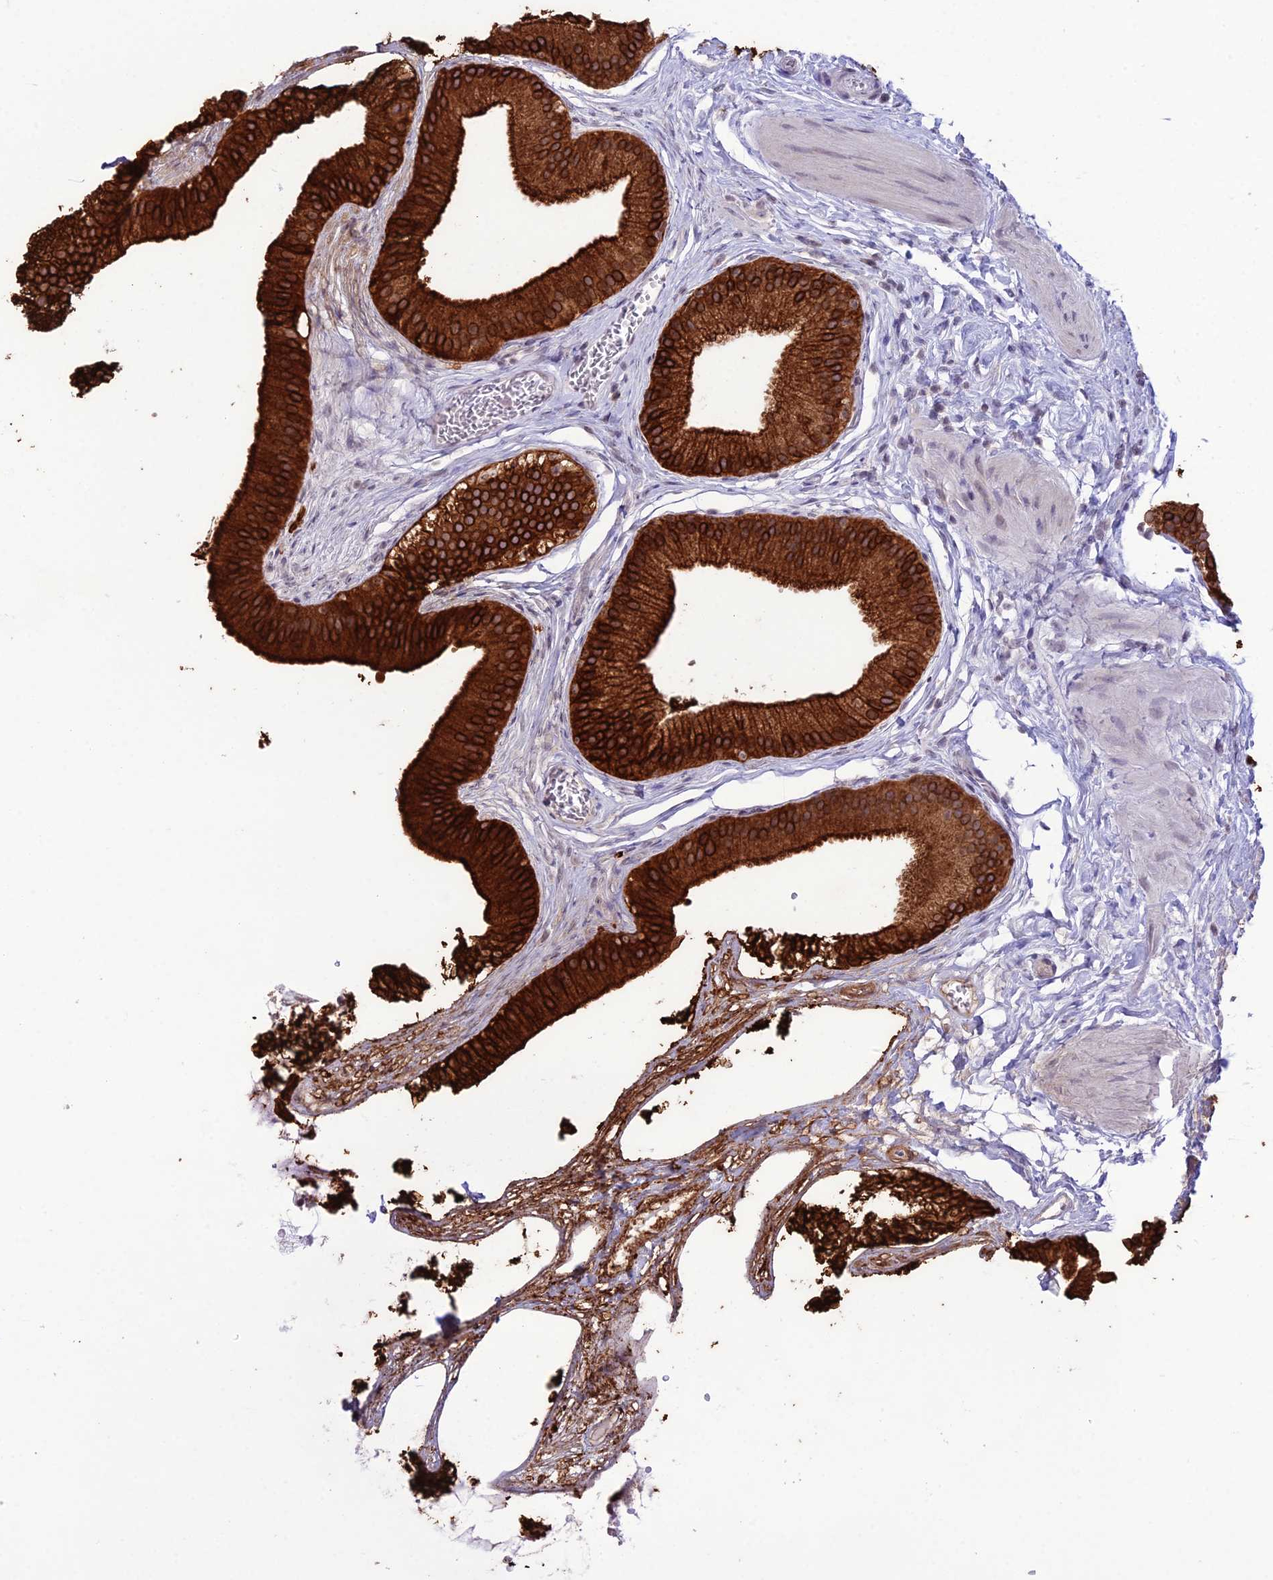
{"staining": {"intensity": "strong", "quantity": ">75%", "location": "cytoplasmic/membranous"}, "tissue": "gallbladder", "cell_type": "Glandular cells", "image_type": "normal", "snomed": [{"axis": "morphology", "description": "Normal tissue, NOS"}, {"axis": "topography", "description": "Gallbladder"}], "caption": "Strong cytoplasmic/membranous expression for a protein is seen in about >75% of glandular cells of unremarkable gallbladder using immunohistochemistry.", "gene": "RPS26", "patient": {"sex": "female", "age": 54}}